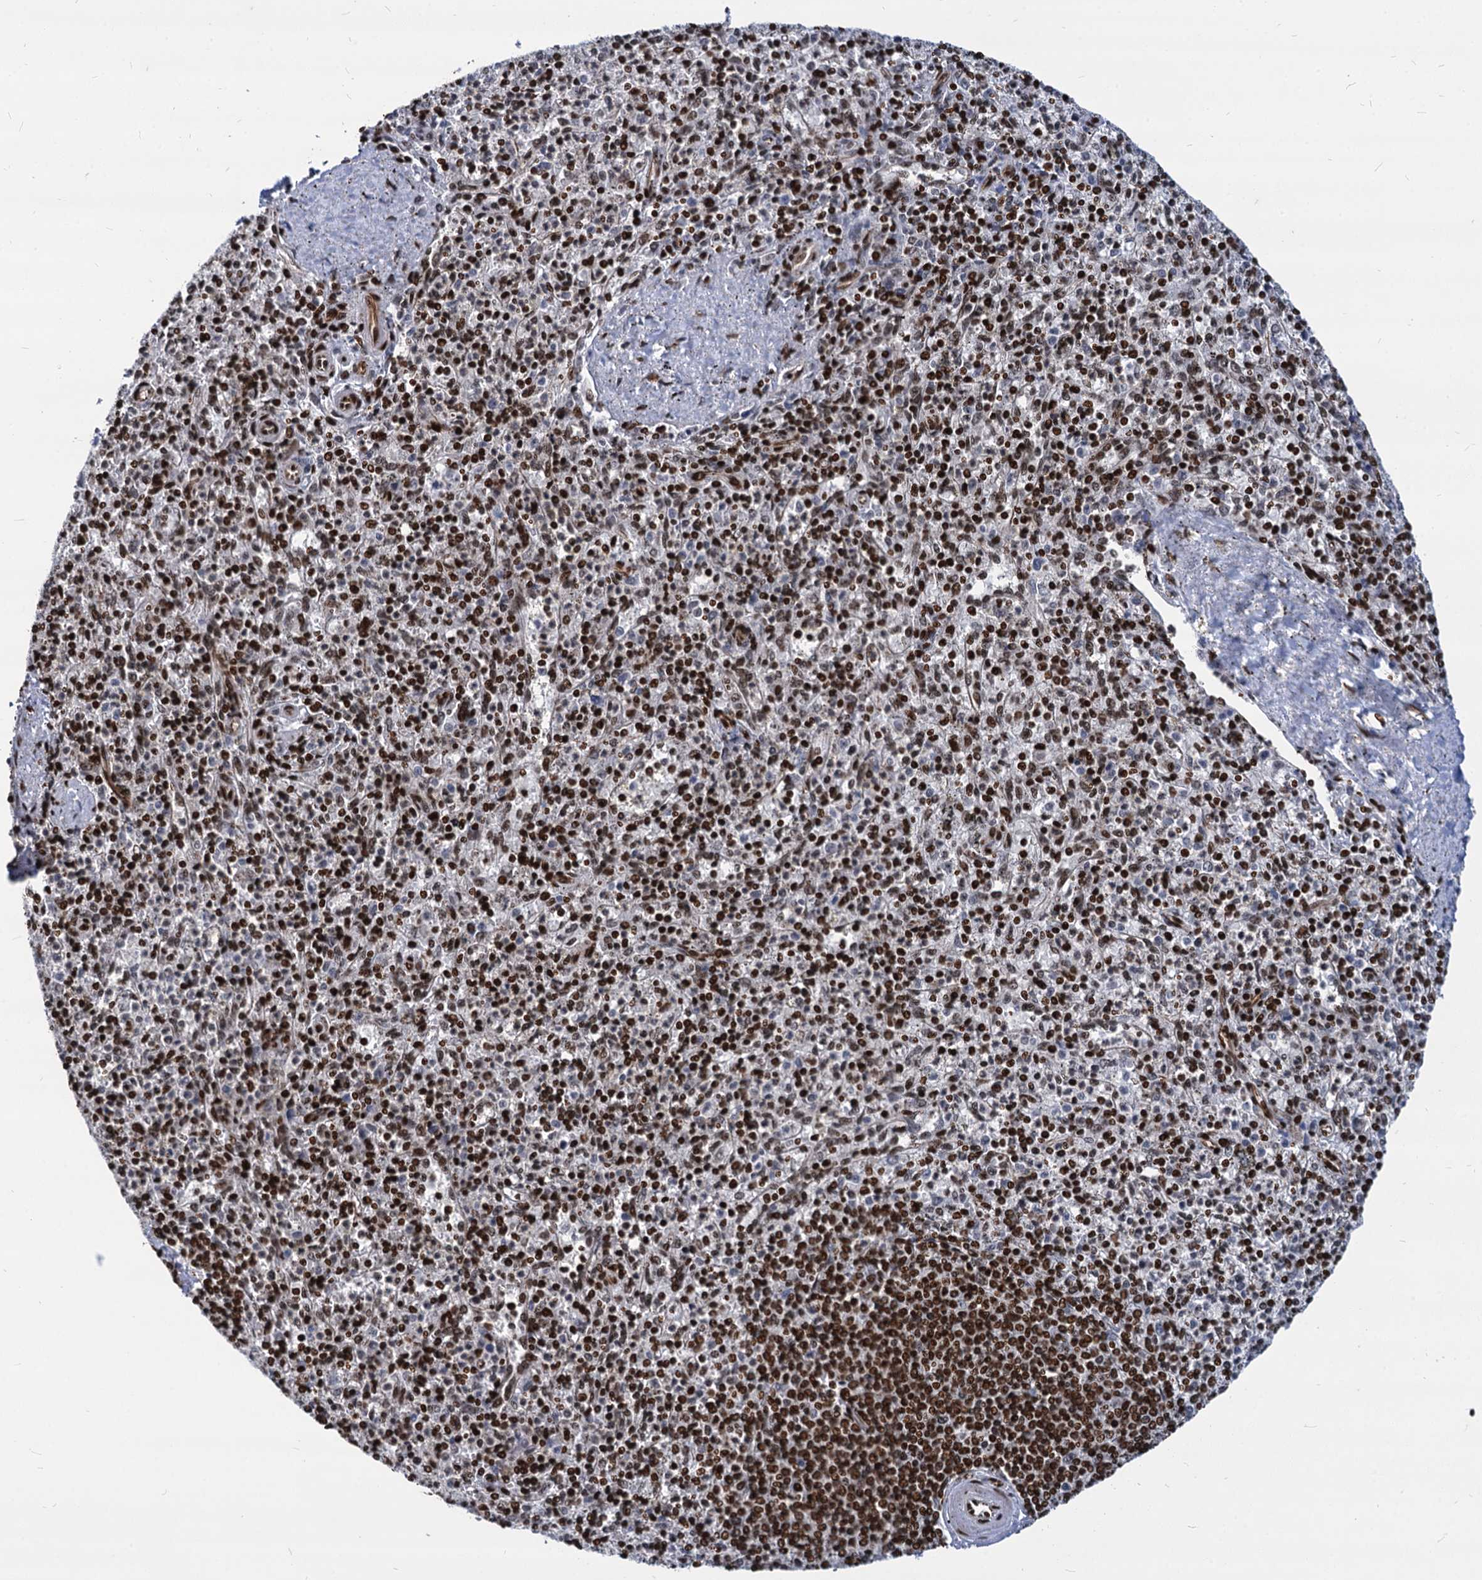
{"staining": {"intensity": "strong", "quantity": ">75%", "location": "nuclear"}, "tissue": "spleen", "cell_type": "Cells in red pulp", "image_type": "normal", "snomed": [{"axis": "morphology", "description": "Normal tissue, NOS"}, {"axis": "topography", "description": "Spleen"}], "caption": "Brown immunohistochemical staining in benign human spleen demonstrates strong nuclear expression in about >75% of cells in red pulp.", "gene": "MECP2", "patient": {"sex": "male", "age": 72}}